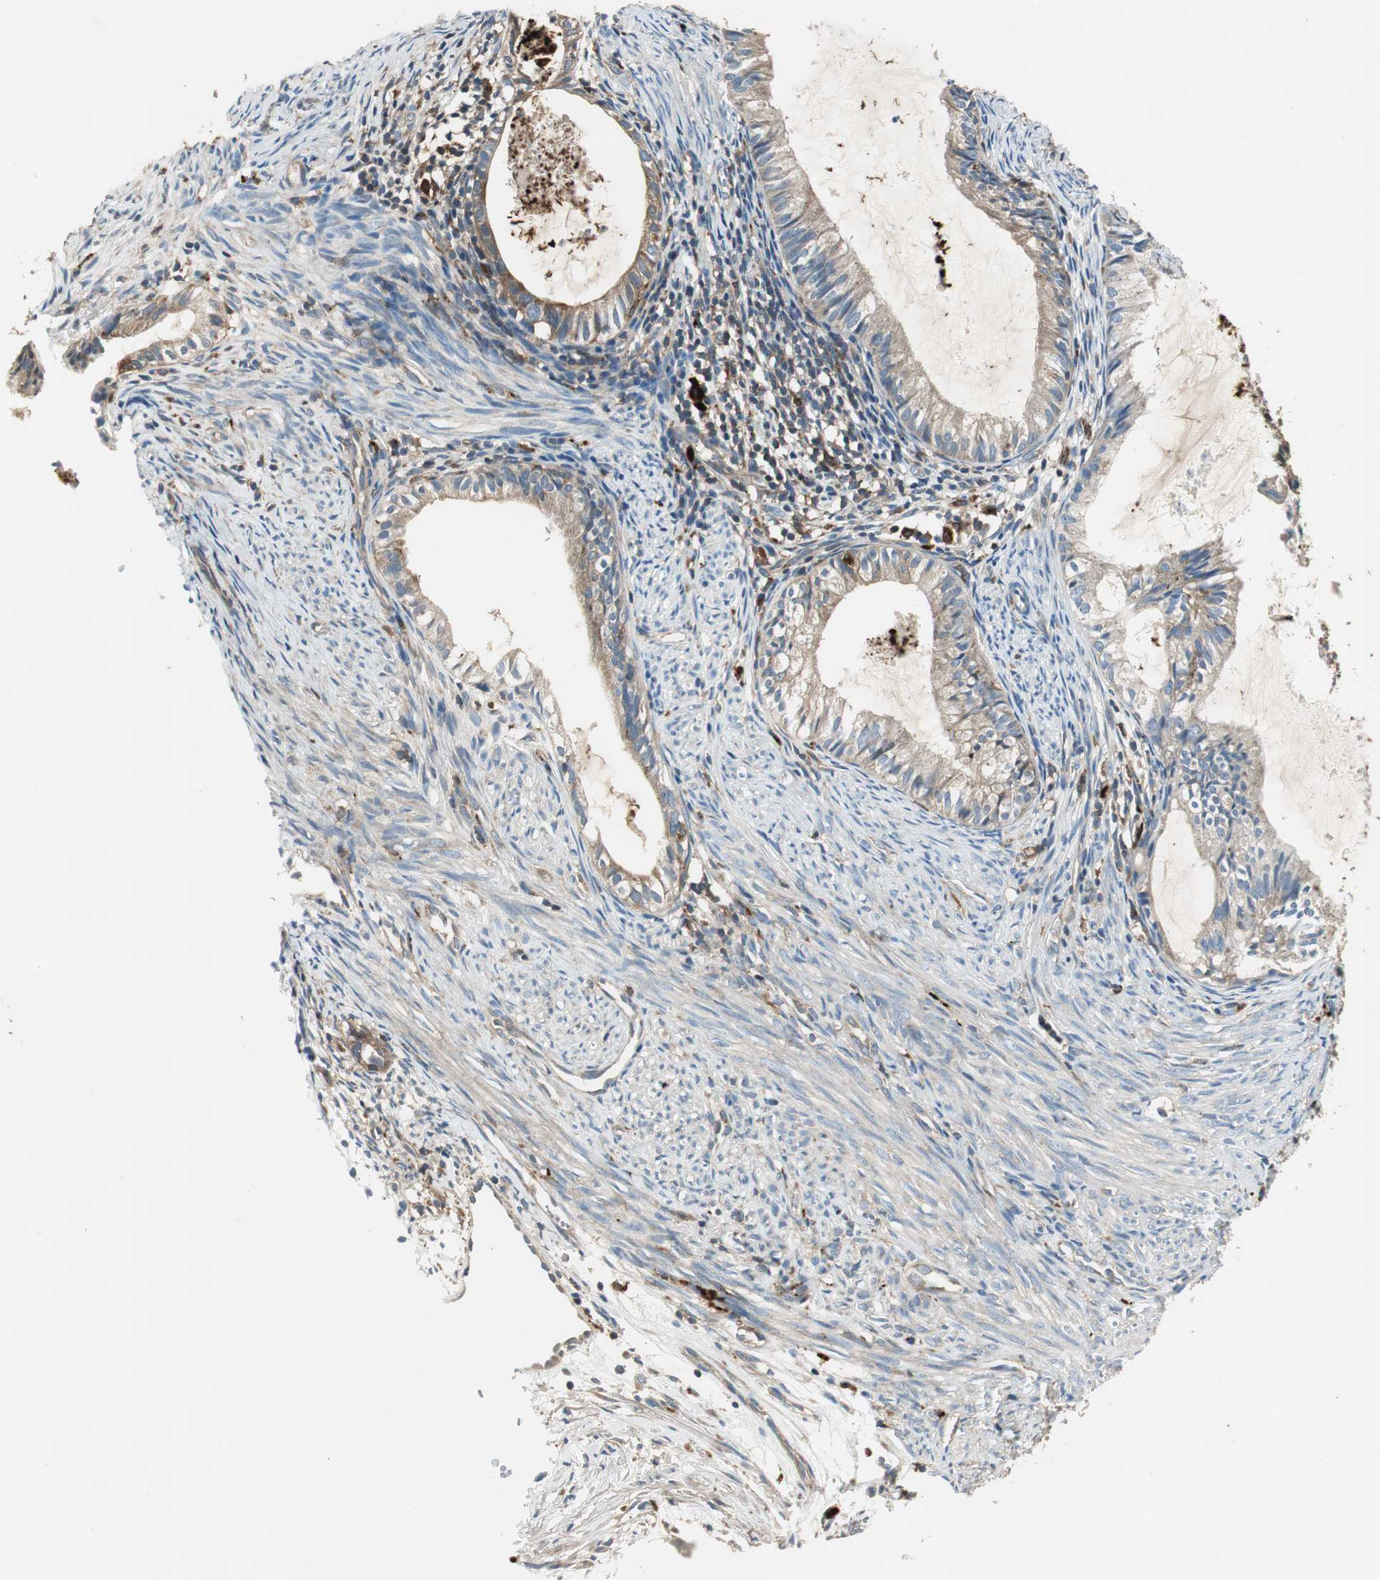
{"staining": {"intensity": "moderate", "quantity": ">75%", "location": "cytoplasmic/membranous"}, "tissue": "cervical cancer", "cell_type": "Tumor cells", "image_type": "cancer", "snomed": [{"axis": "morphology", "description": "Normal tissue, NOS"}, {"axis": "morphology", "description": "Adenocarcinoma, NOS"}, {"axis": "topography", "description": "Cervix"}, {"axis": "topography", "description": "Endometrium"}], "caption": "This histopathology image displays IHC staining of cervical adenocarcinoma, with medium moderate cytoplasmic/membranous positivity in about >75% of tumor cells.", "gene": "NCK1", "patient": {"sex": "female", "age": 86}}